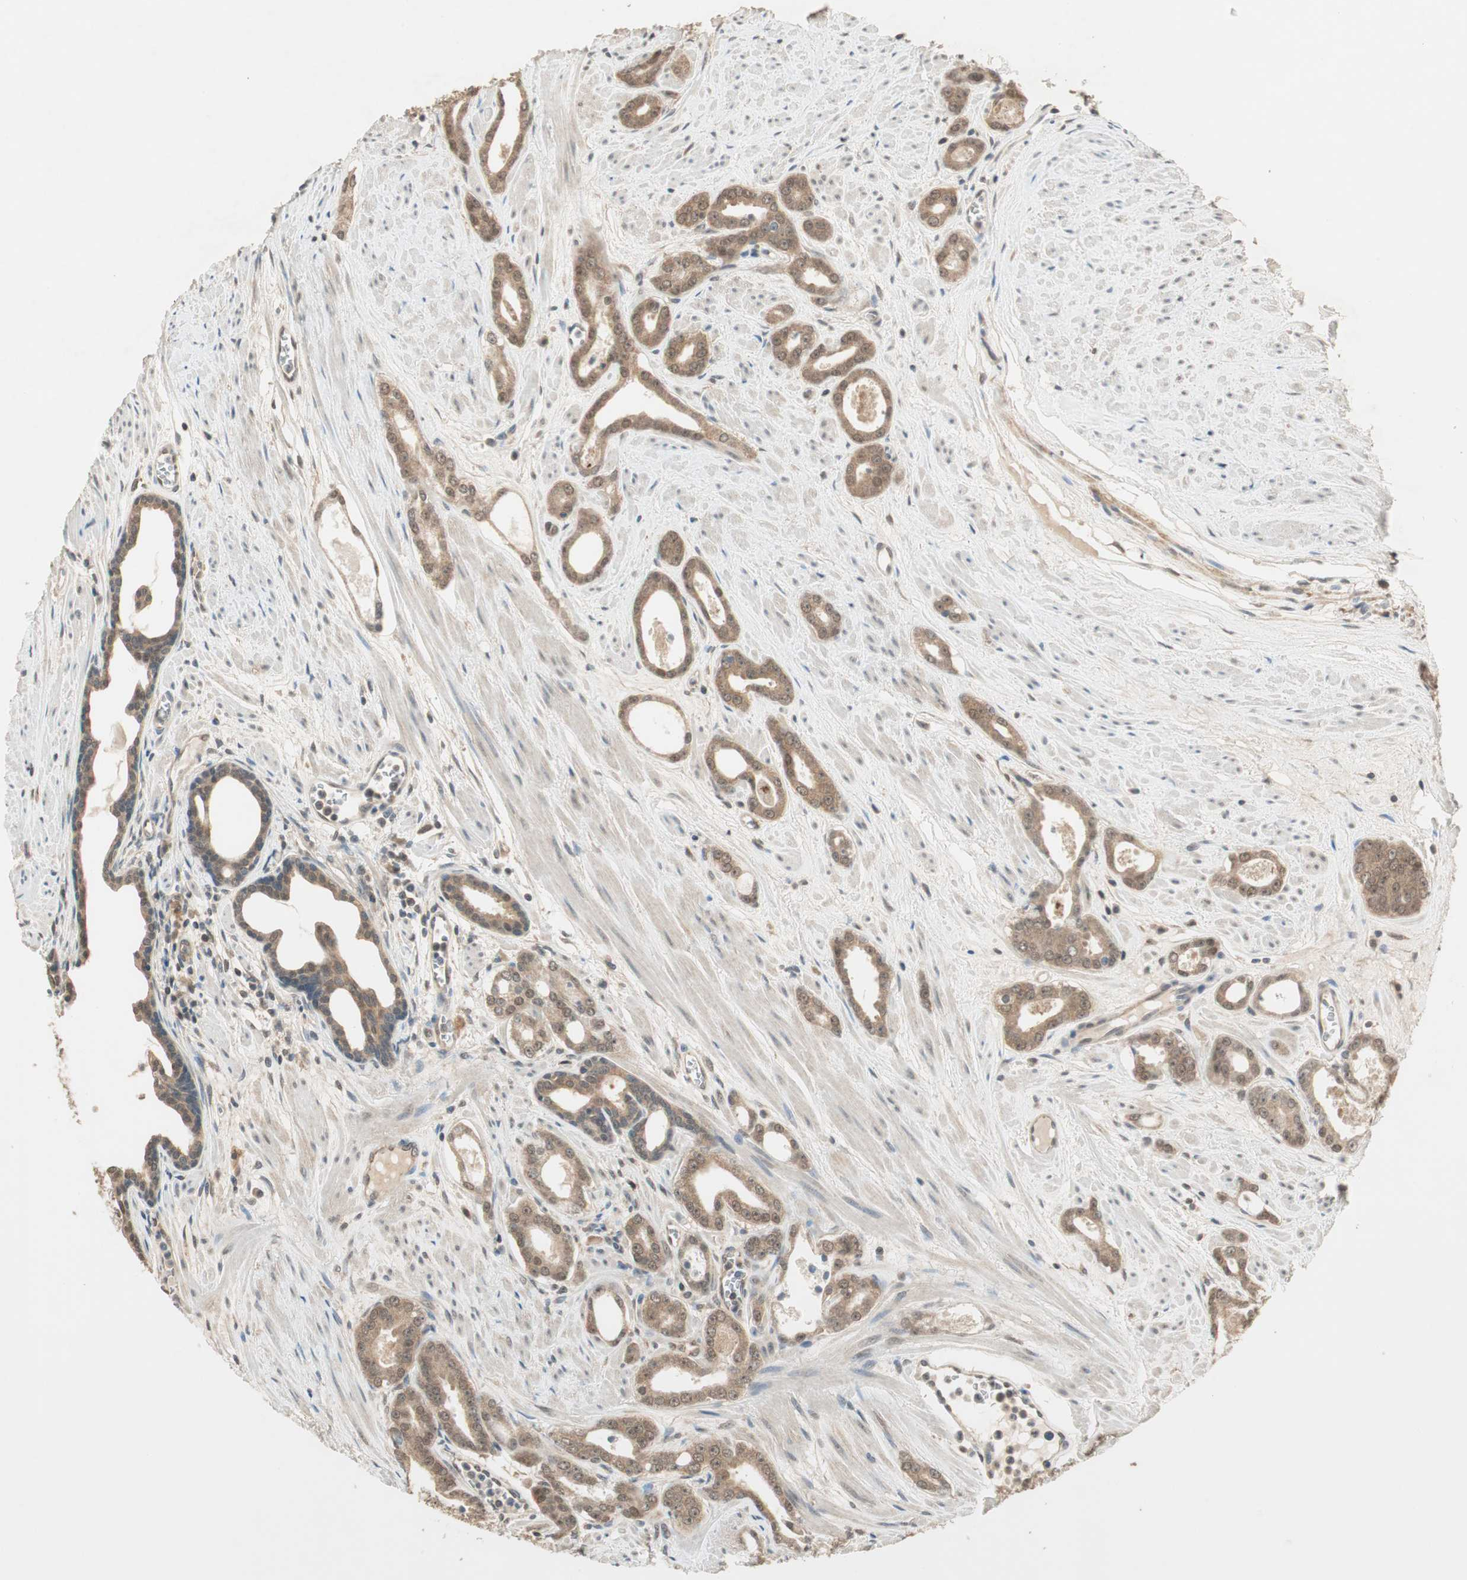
{"staining": {"intensity": "moderate", "quantity": ">75%", "location": "cytoplasmic/membranous,nuclear"}, "tissue": "prostate cancer", "cell_type": "Tumor cells", "image_type": "cancer", "snomed": [{"axis": "morphology", "description": "Adenocarcinoma, Low grade"}, {"axis": "topography", "description": "Prostate"}], "caption": "A medium amount of moderate cytoplasmic/membranous and nuclear positivity is seen in about >75% of tumor cells in prostate cancer (low-grade adenocarcinoma) tissue.", "gene": "USP5", "patient": {"sex": "male", "age": 57}}